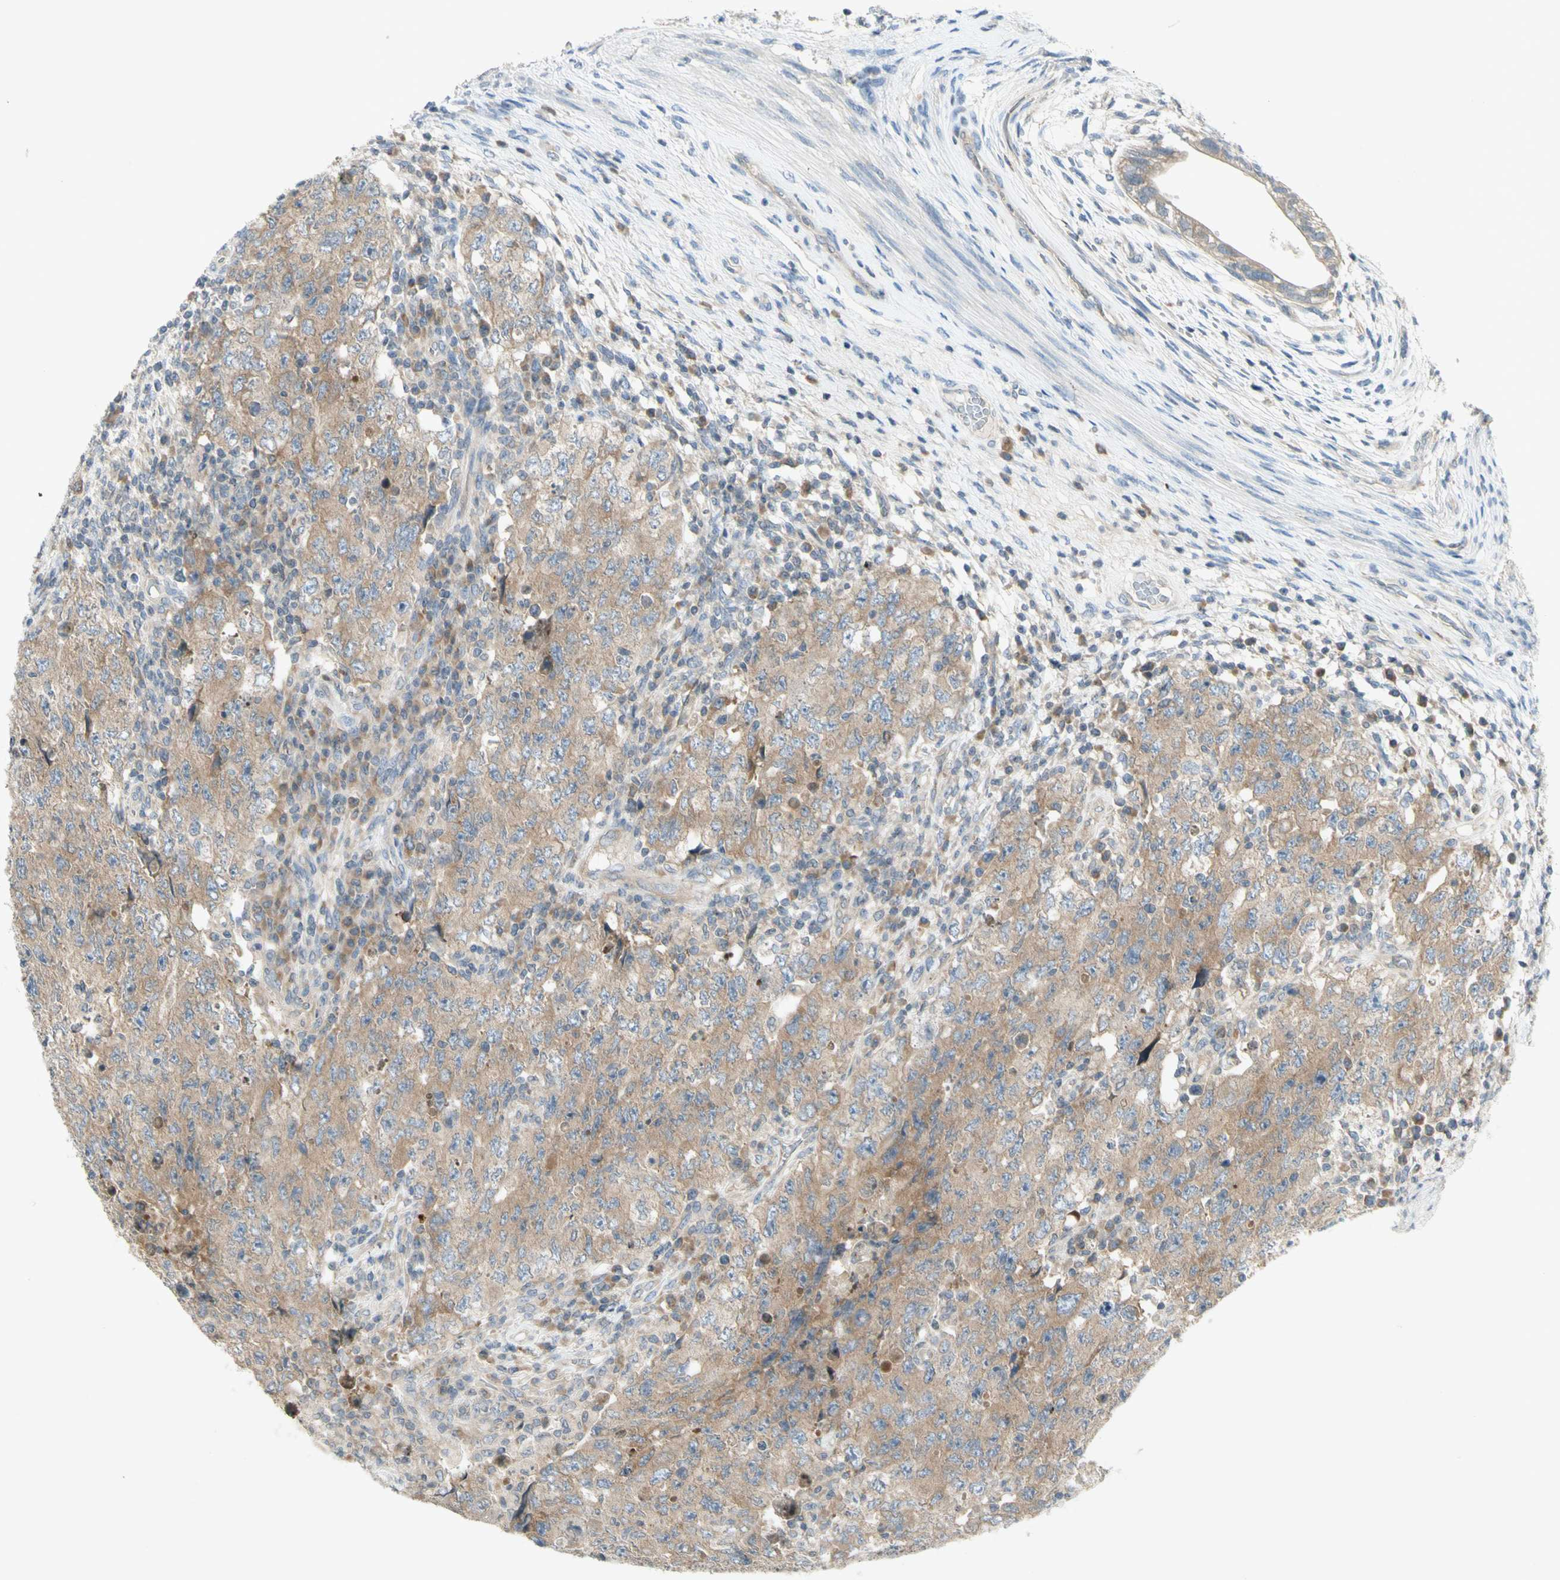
{"staining": {"intensity": "moderate", "quantity": "25%-75%", "location": "cytoplasmic/membranous"}, "tissue": "testis cancer", "cell_type": "Tumor cells", "image_type": "cancer", "snomed": [{"axis": "morphology", "description": "Carcinoma, Embryonal, NOS"}, {"axis": "topography", "description": "Testis"}], "caption": "IHC of embryonal carcinoma (testis) exhibits medium levels of moderate cytoplasmic/membranous expression in about 25%-75% of tumor cells. The staining is performed using DAB brown chromogen to label protein expression. The nuclei are counter-stained blue using hematoxylin.", "gene": "ETF1", "patient": {"sex": "male", "age": 26}}